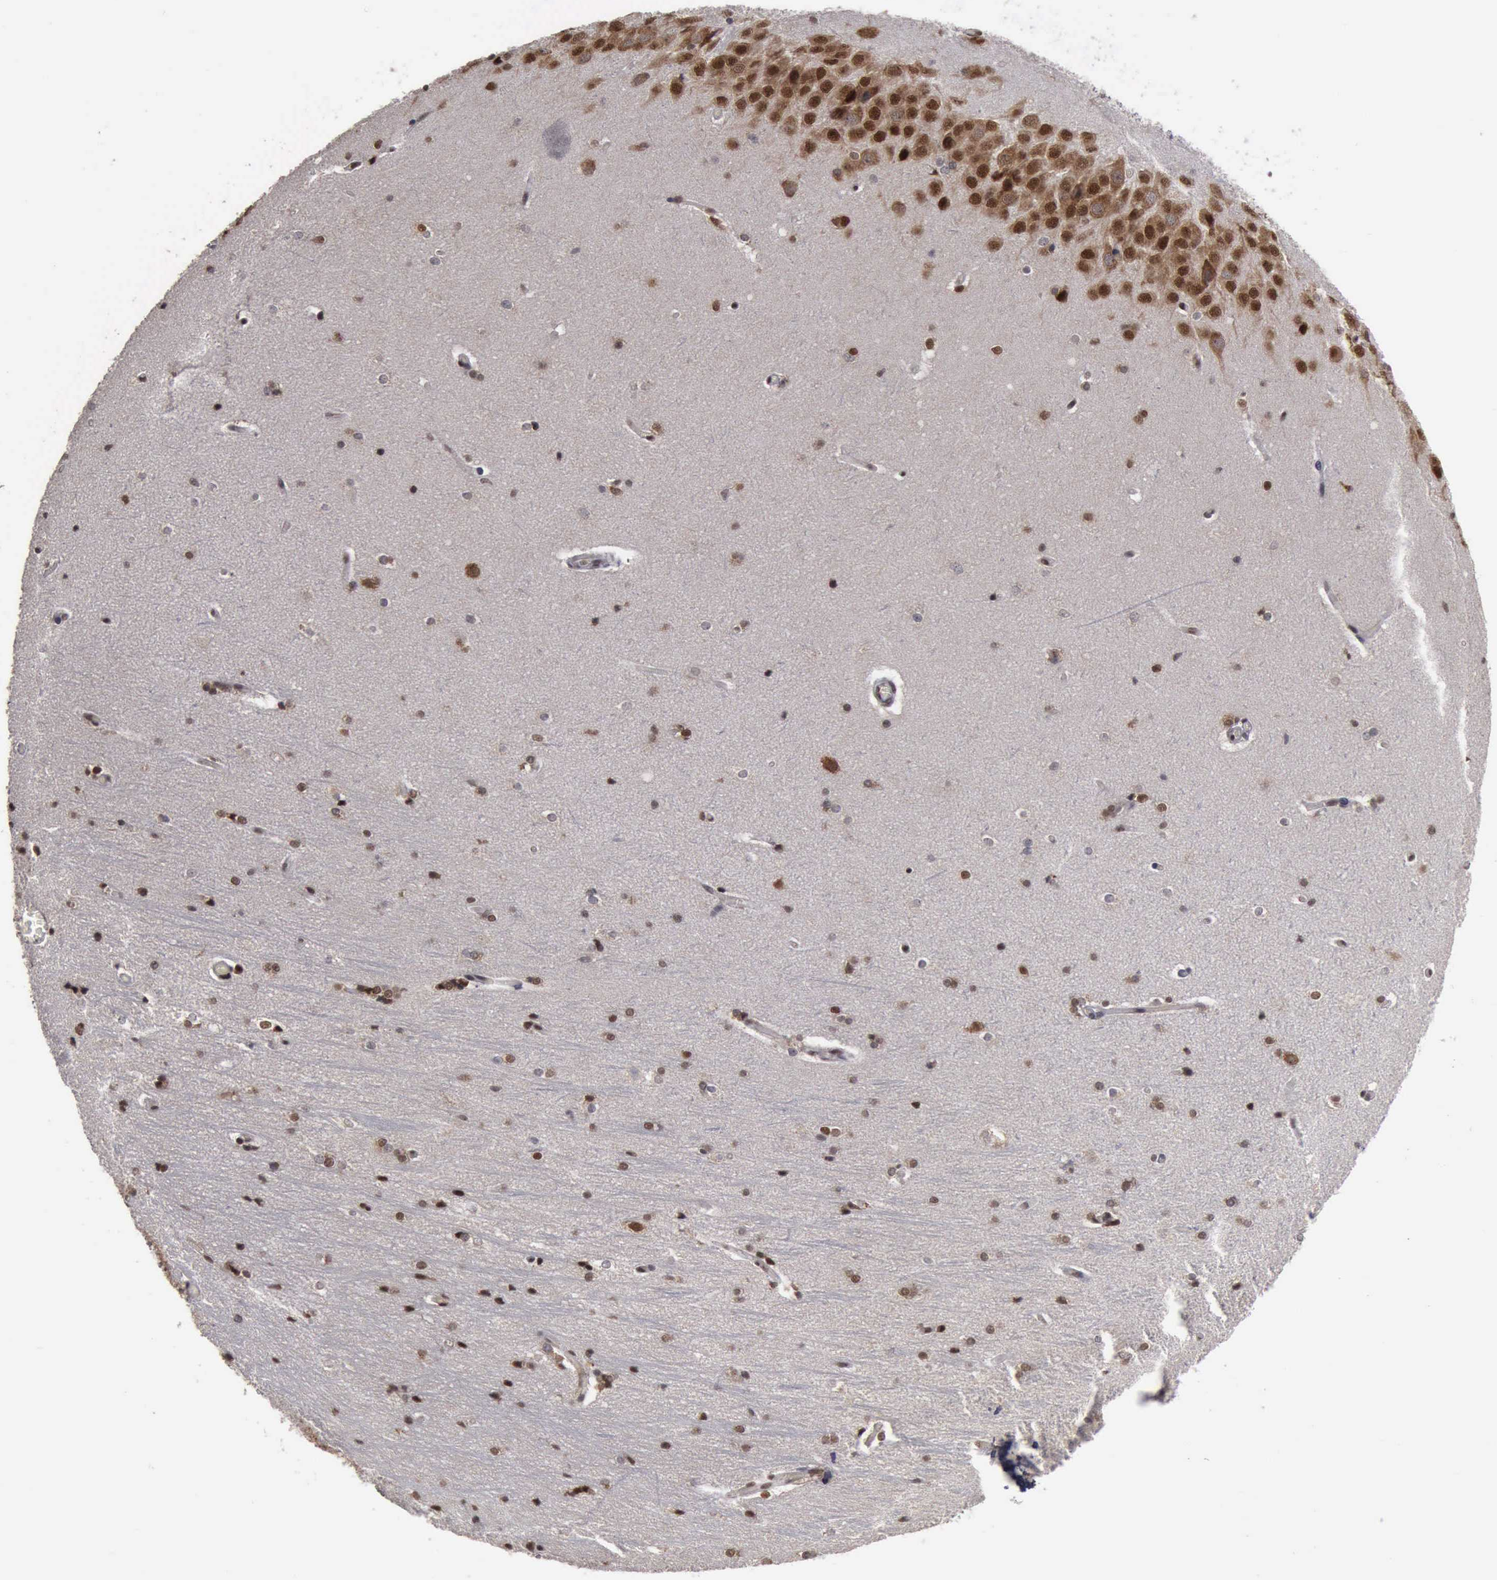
{"staining": {"intensity": "moderate", "quantity": "25%-75%", "location": "cytoplasmic/membranous"}, "tissue": "hippocampus", "cell_type": "Glial cells", "image_type": "normal", "snomed": [{"axis": "morphology", "description": "Normal tissue, NOS"}, {"axis": "topography", "description": "Hippocampus"}], "caption": "Immunohistochemistry (IHC) image of normal hippocampus: hippocampus stained using immunohistochemistry (IHC) displays medium levels of moderate protein expression localized specifically in the cytoplasmic/membranous of glial cells, appearing as a cytoplasmic/membranous brown color.", "gene": "RTCB", "patient": {"sex": "female", "age": 19}}